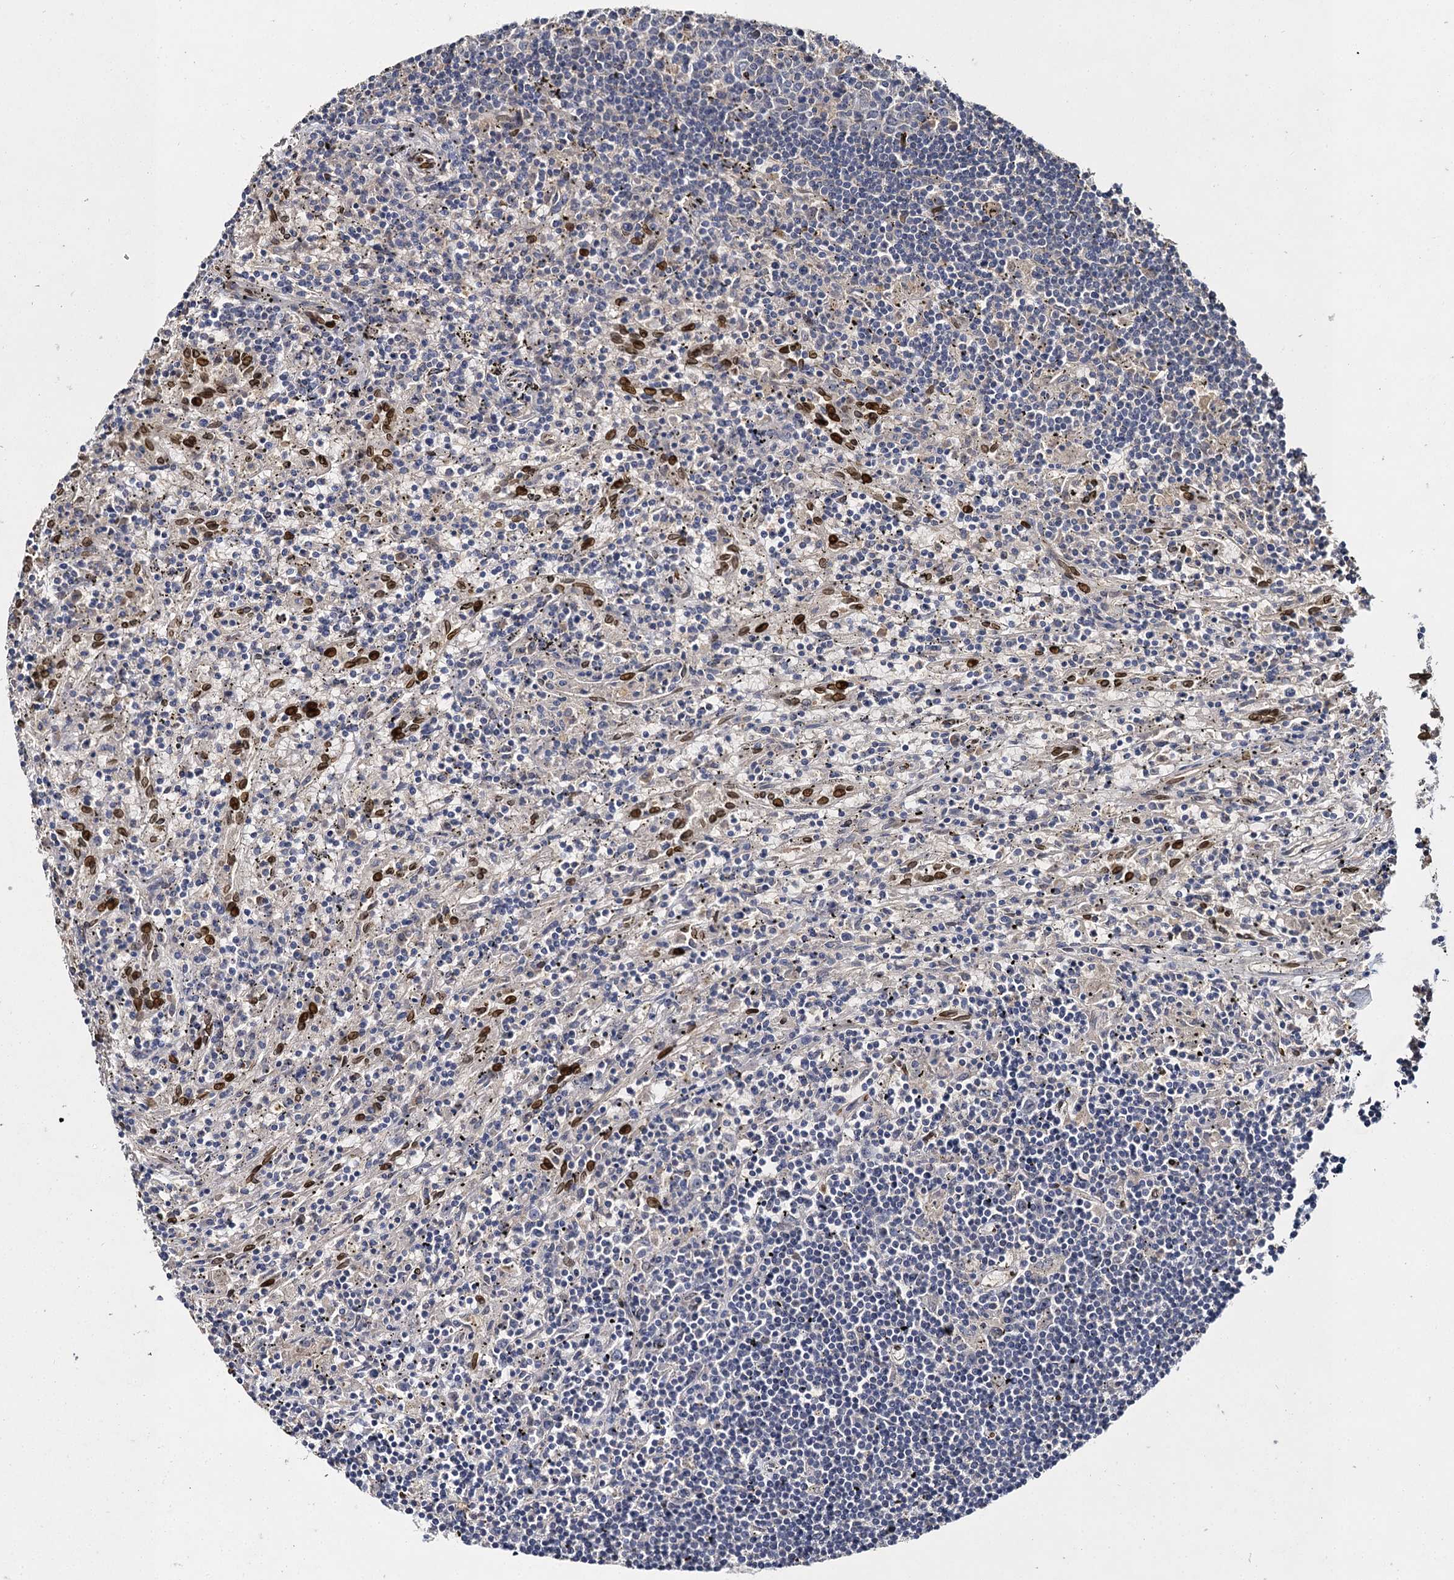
{"staining": {"intensity": "negative", "quantity": "none", "location": "none"}, "tissue": "lymphoma", "cell_type": "Tumor cells", "image_type": "cancer", "snomed": [{"axis": "morphology", "description": "Malignant lymphoma, non-Hodgkin's type, Low grade"}, {"axis": "topography", "description": "Spleen"}], "caption": "There is no significant positivity in tumor cells of malignant lymphoma, non-Hodgkin's type (low-grade).", "gene": "SLC11A2", "patient": {"sex": "male", "age": 76}}